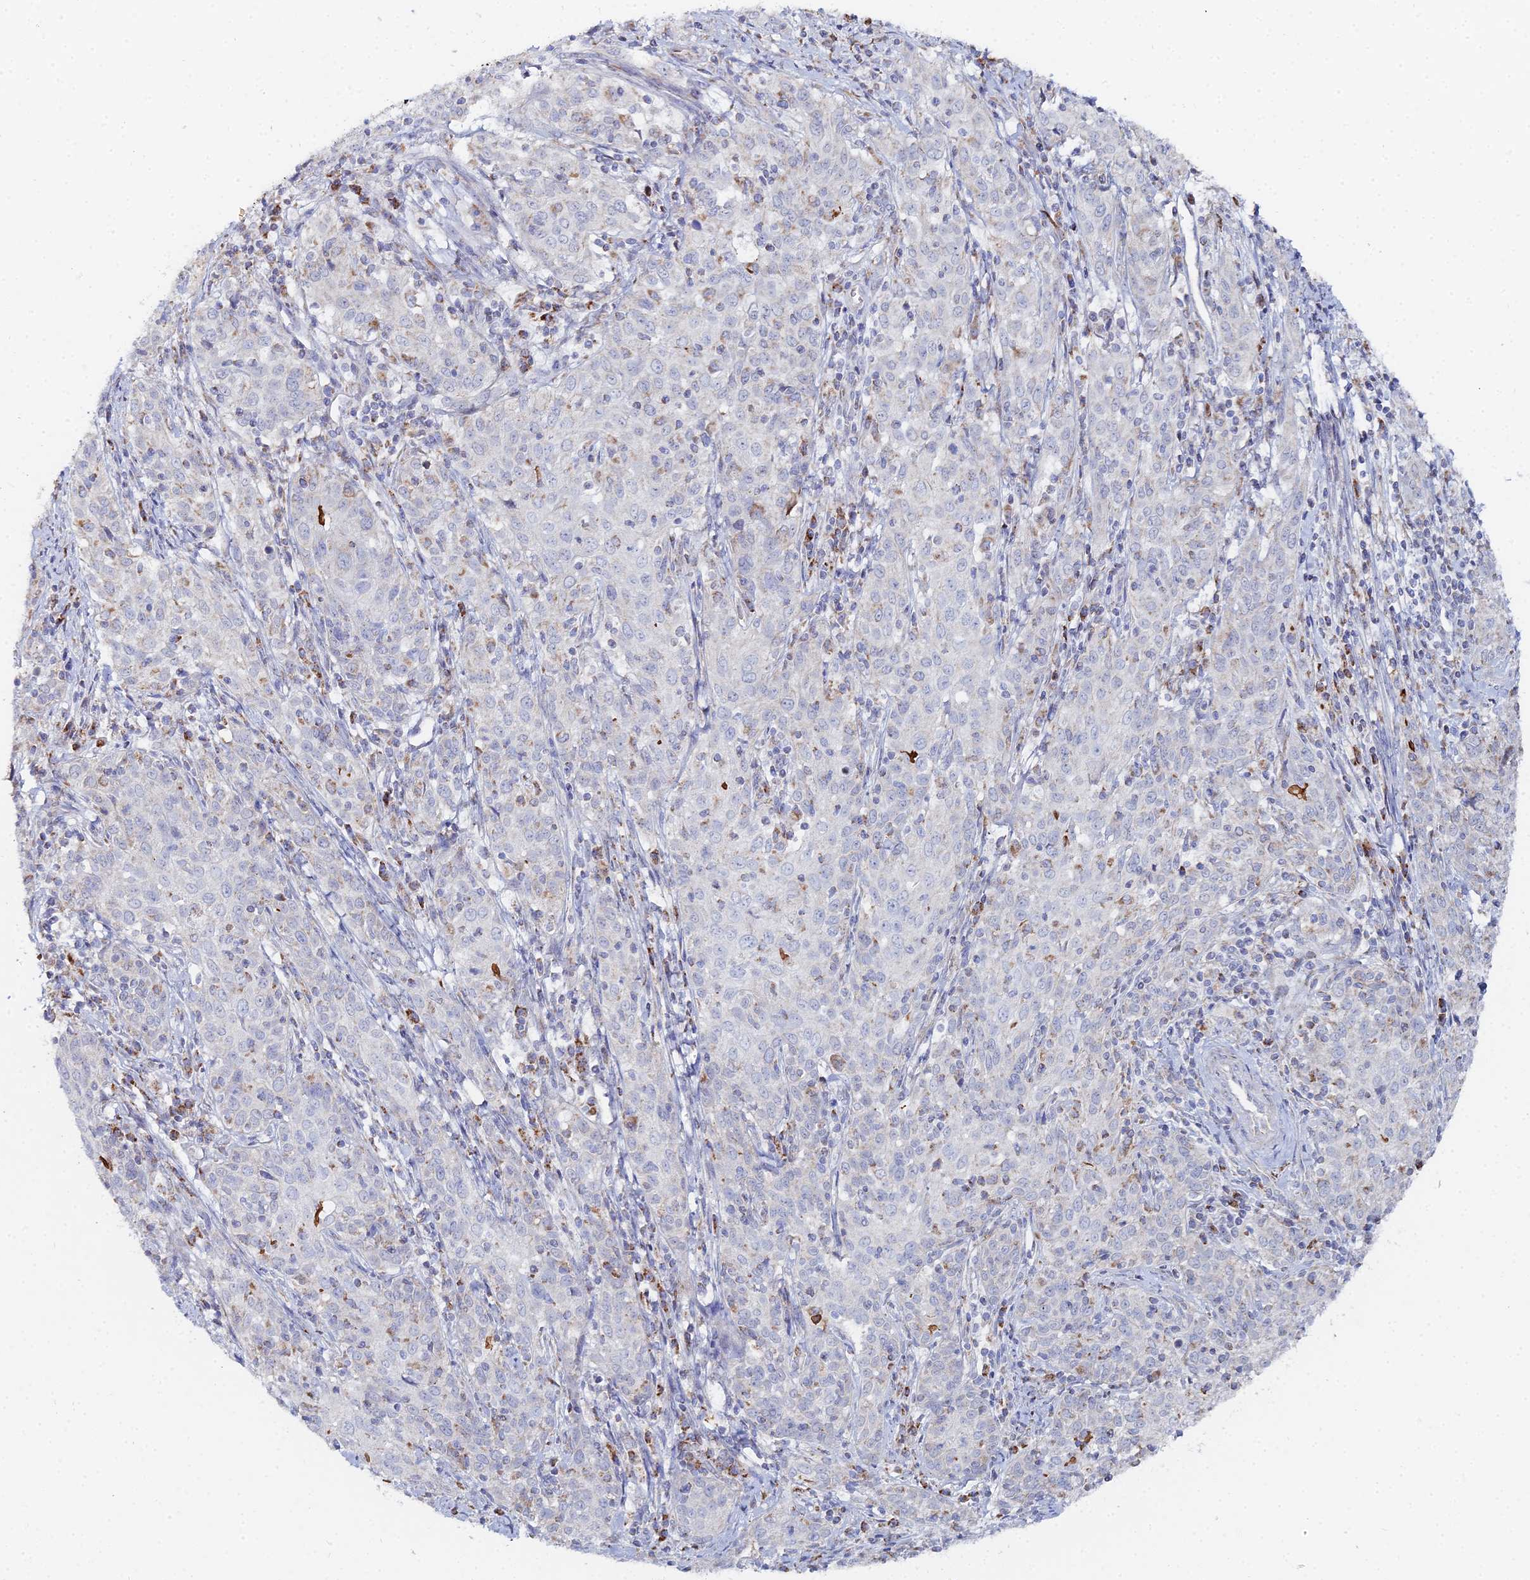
{"staining": {"intensity": "negative", "quantity": "none", "location": "none"}, "tissue": "cervical cancer", "cell_type": "Tumor cells", "image_type": "cancer", "snomed": [{"axis": "morphology", "description": "Squamous cell carcinoma, NOS"}, {"axis": "topography", "description": "Cervix"}], "caption": "Cervical cancer (squamous cell carcinoma) was stained to show a protein in brown. There is no significant expression in tumor cells.", "gene": "MPC1", "patient": {"sex": "female", "age": 57}}